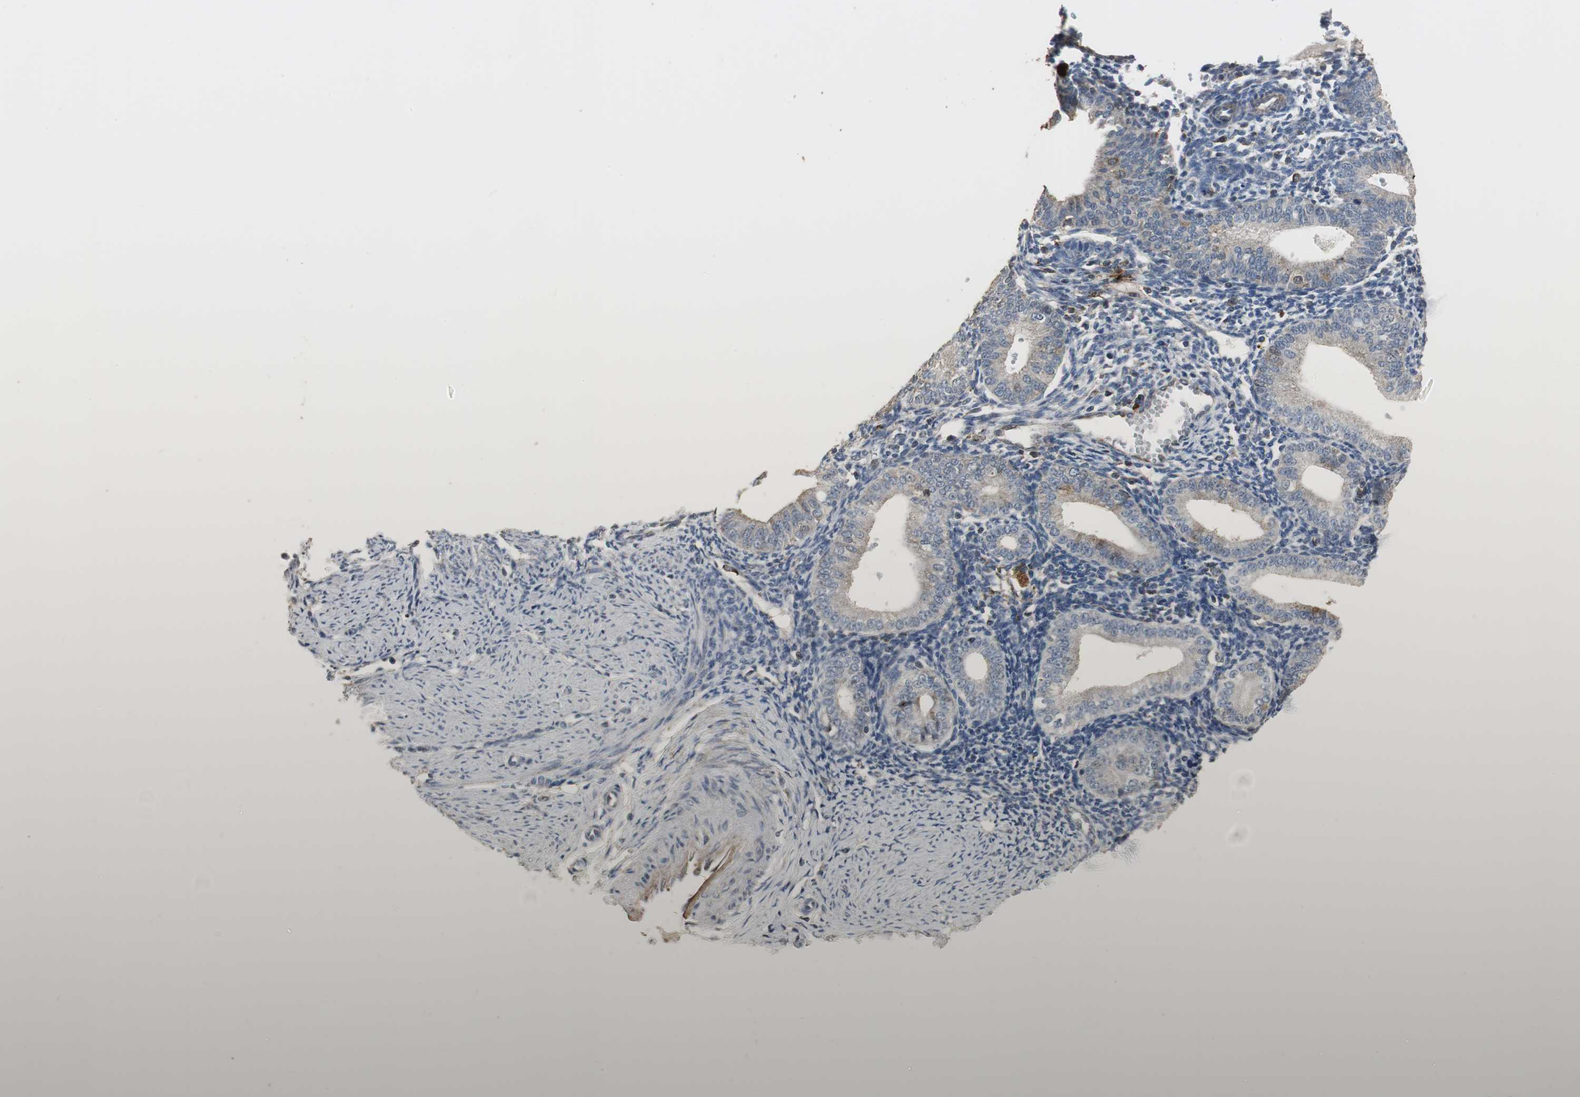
{"staining": {"intensity": "negative", "quantity": "none", "location": "none"}, "tissue": "endometrium", "cell_type": "Cells in endometrial stroma", "image_type": "normal", "snomed": [{"axis": "morphology", "description": "Normal tissue, NOS"}, {"axis": "topography", "description": "Endometrium"}], "caption": "Histopathology image shows no significant protein expression in cells in endometrial stroma of benign endometrium.", "gene": "DNAJB4", "patient": {"sex": "female", "age": 61}}